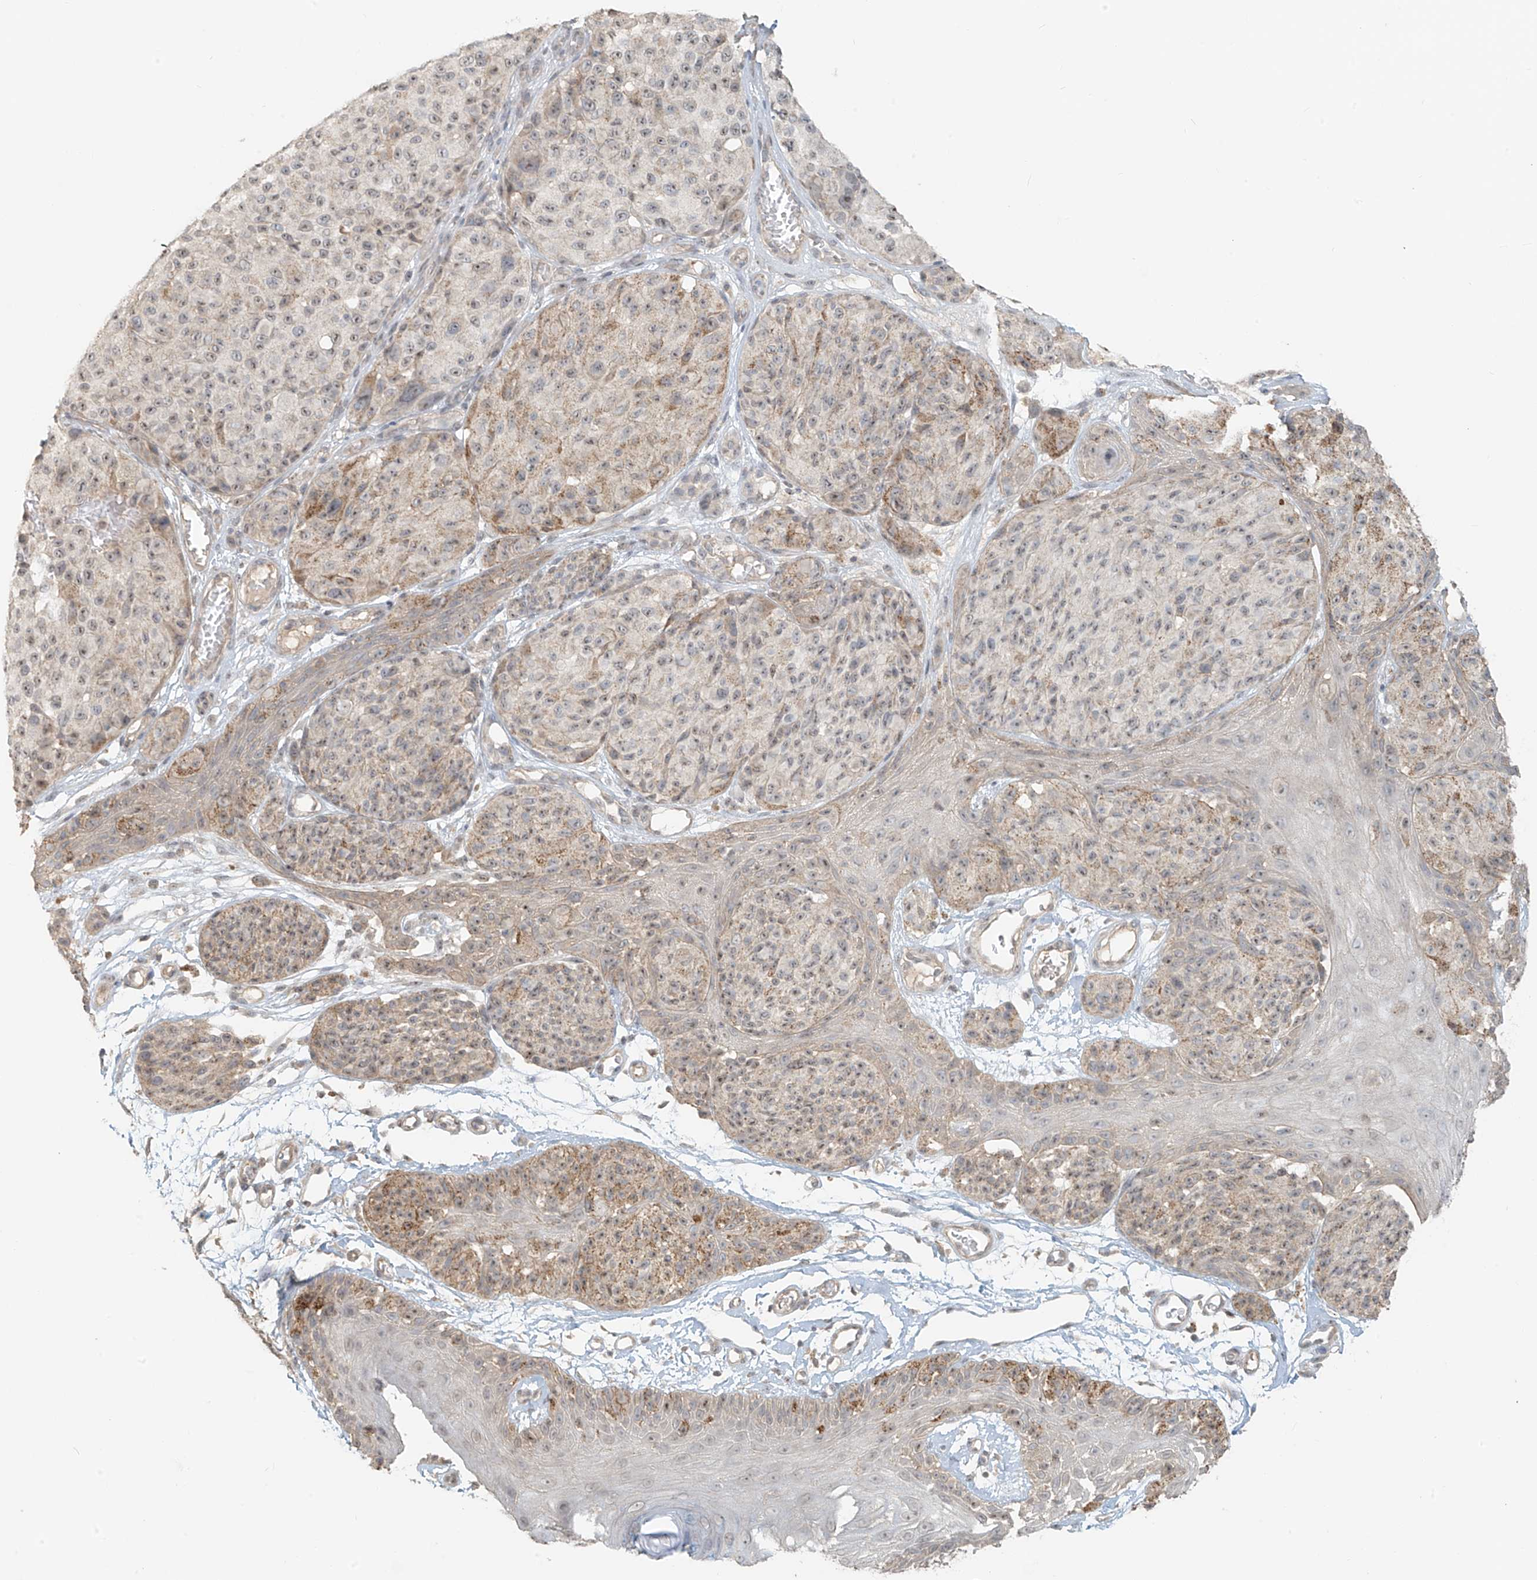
{"staining": {"intensity": "weak", "quantity": "25%-75%", "location": "cytoplasmic/membranous,nuclear"}, "tissue": "melanoma", "cell_type": "Tumor cells", "image_type": "cancer", "snomed": [{"axis": "morphology", "description": "Malignant melanoma, NOS"}, {"axis": "topography", "description": "Skin"}], "caption": "Malignant melanoma stained with IHC displays weak cytoplasmic/membranous and nuclear staining in about 25%-75% of tumor cells.", "gene": "ABCD1", "patient": {"sex": "male", "age": 83}}